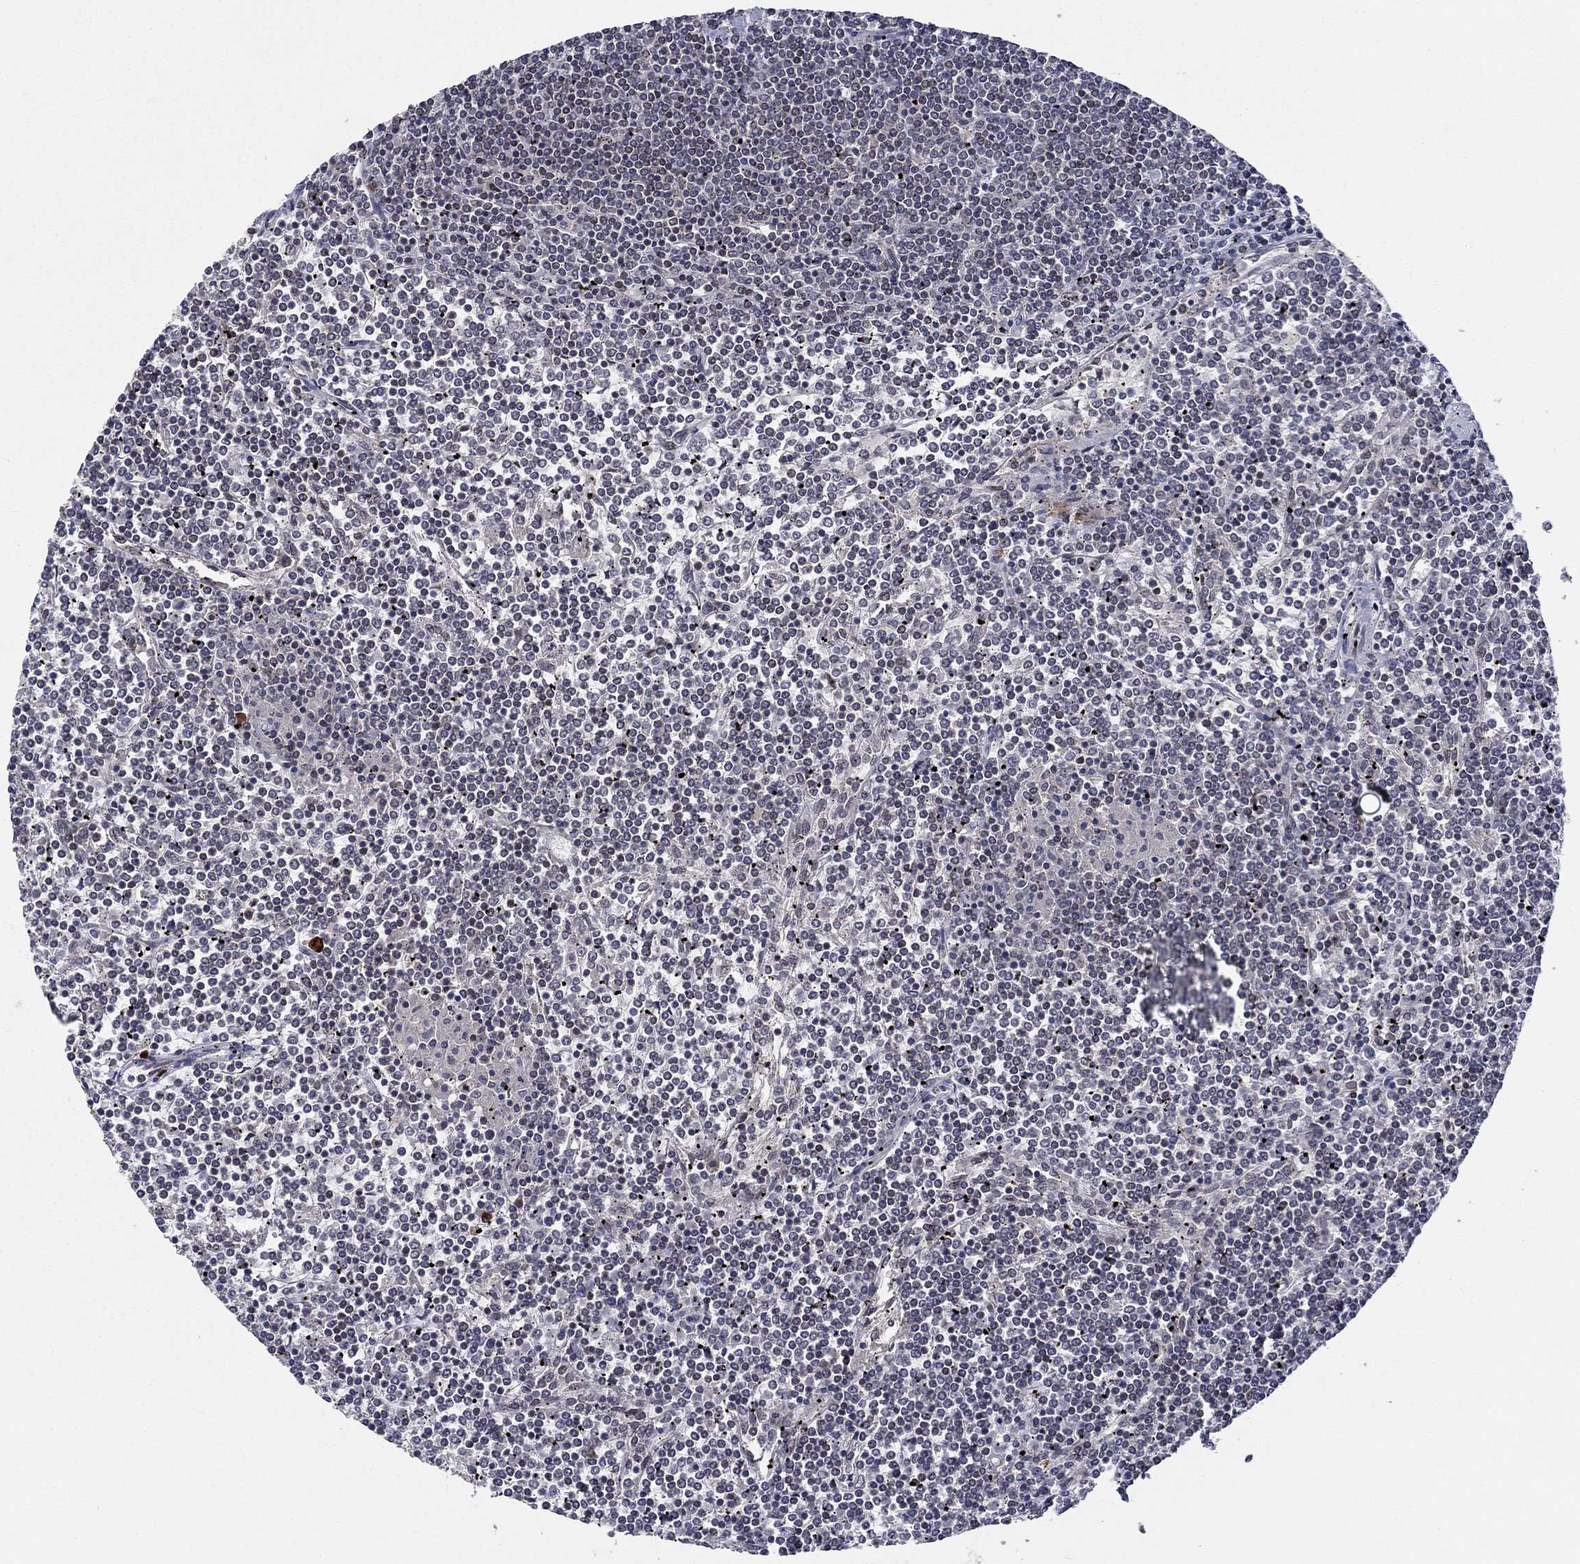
{"staining": {"intensity": "negative", "quantity": "none", "location": "none"}, "tissue": "lymphoma", "cell_type": "Tumor cells", "image_type": "cancer", "snomed": [{"axis": "morphology", "description": "Malignant lymphoma, non-Hodgkin's type, Low grade"}, {"axis": "topography", "description": "Spleen"}], "caption": "This is an immunohistochemistry image of human low-grade malignant lymphoma, non-Hodgkin's type. There is no staining in tumor cells.", "gene": "CETN3", "patient": {"sex": "female", "age": 19}}